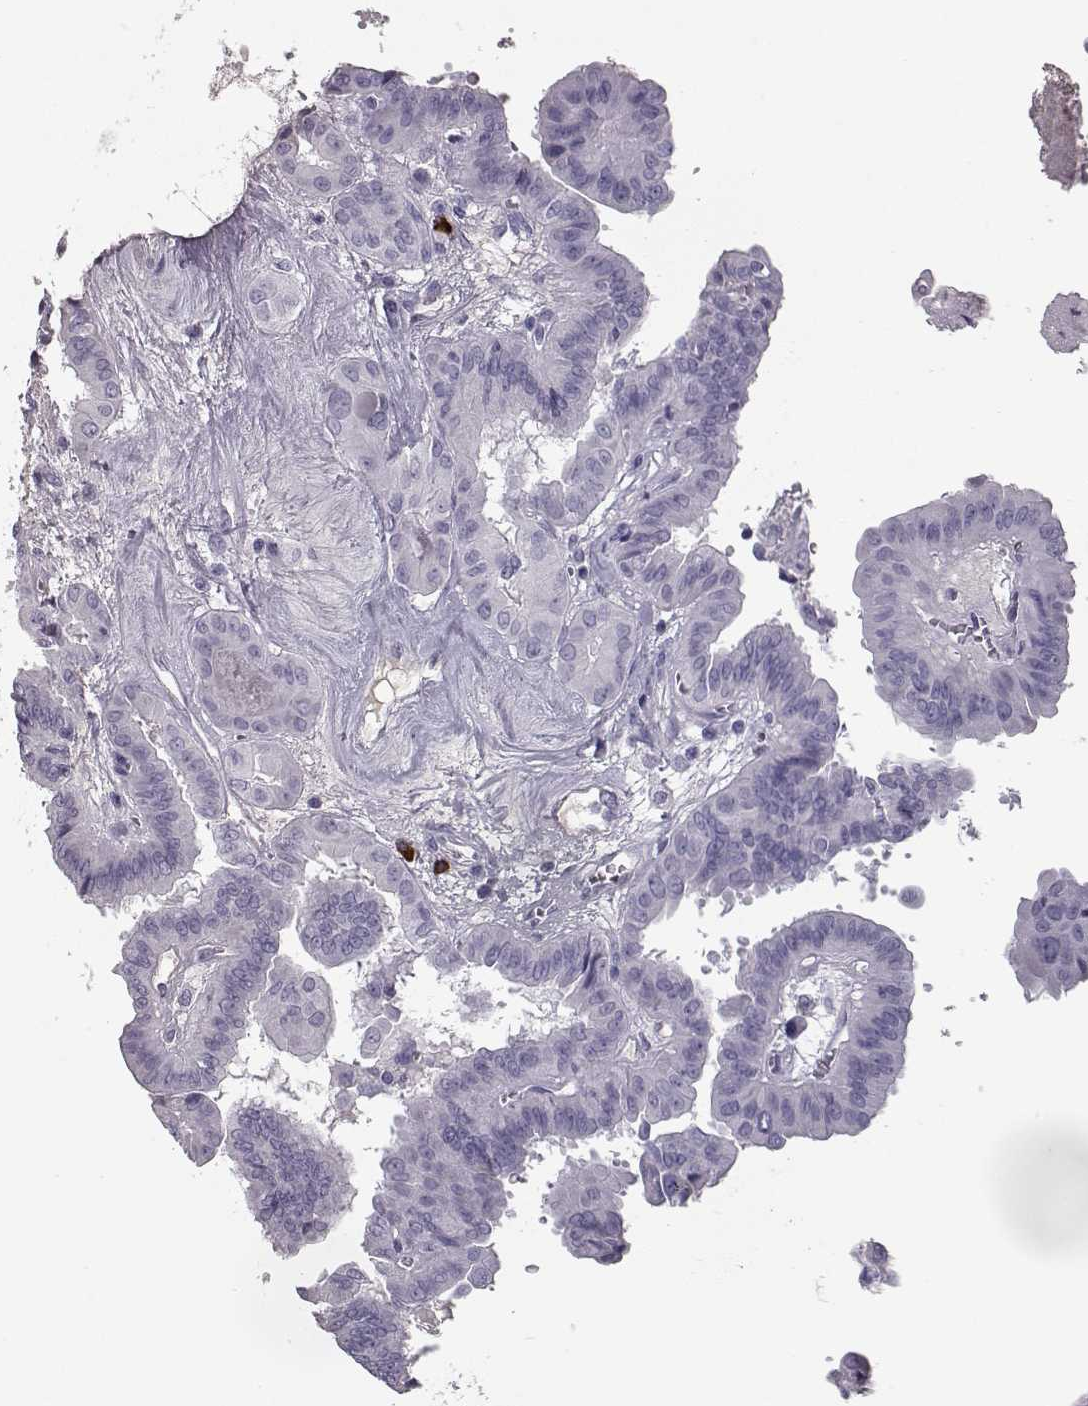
{"staining": {"intensity": "negative", "quantity": "none", "location": "none"}, "tissue": "thyroid cancer", "cell_type": "Tumor cells", "image_type": "cancer", "snomed": [{"axis": "morphology", "description": "Papillary adenocarcinoma, NOS"}, {"axis": "topography", "description": "Thyroid gland"}], "caption": "Immunohistochemistry histopathology image of neoplastic tissue: thyroid cancer stained with DAB (3,3'-diaminobenzidine) displays no significant protein expression in tumor cells.", "gene": "CCL19", "patient": {"sex": "female", "age": 37}}